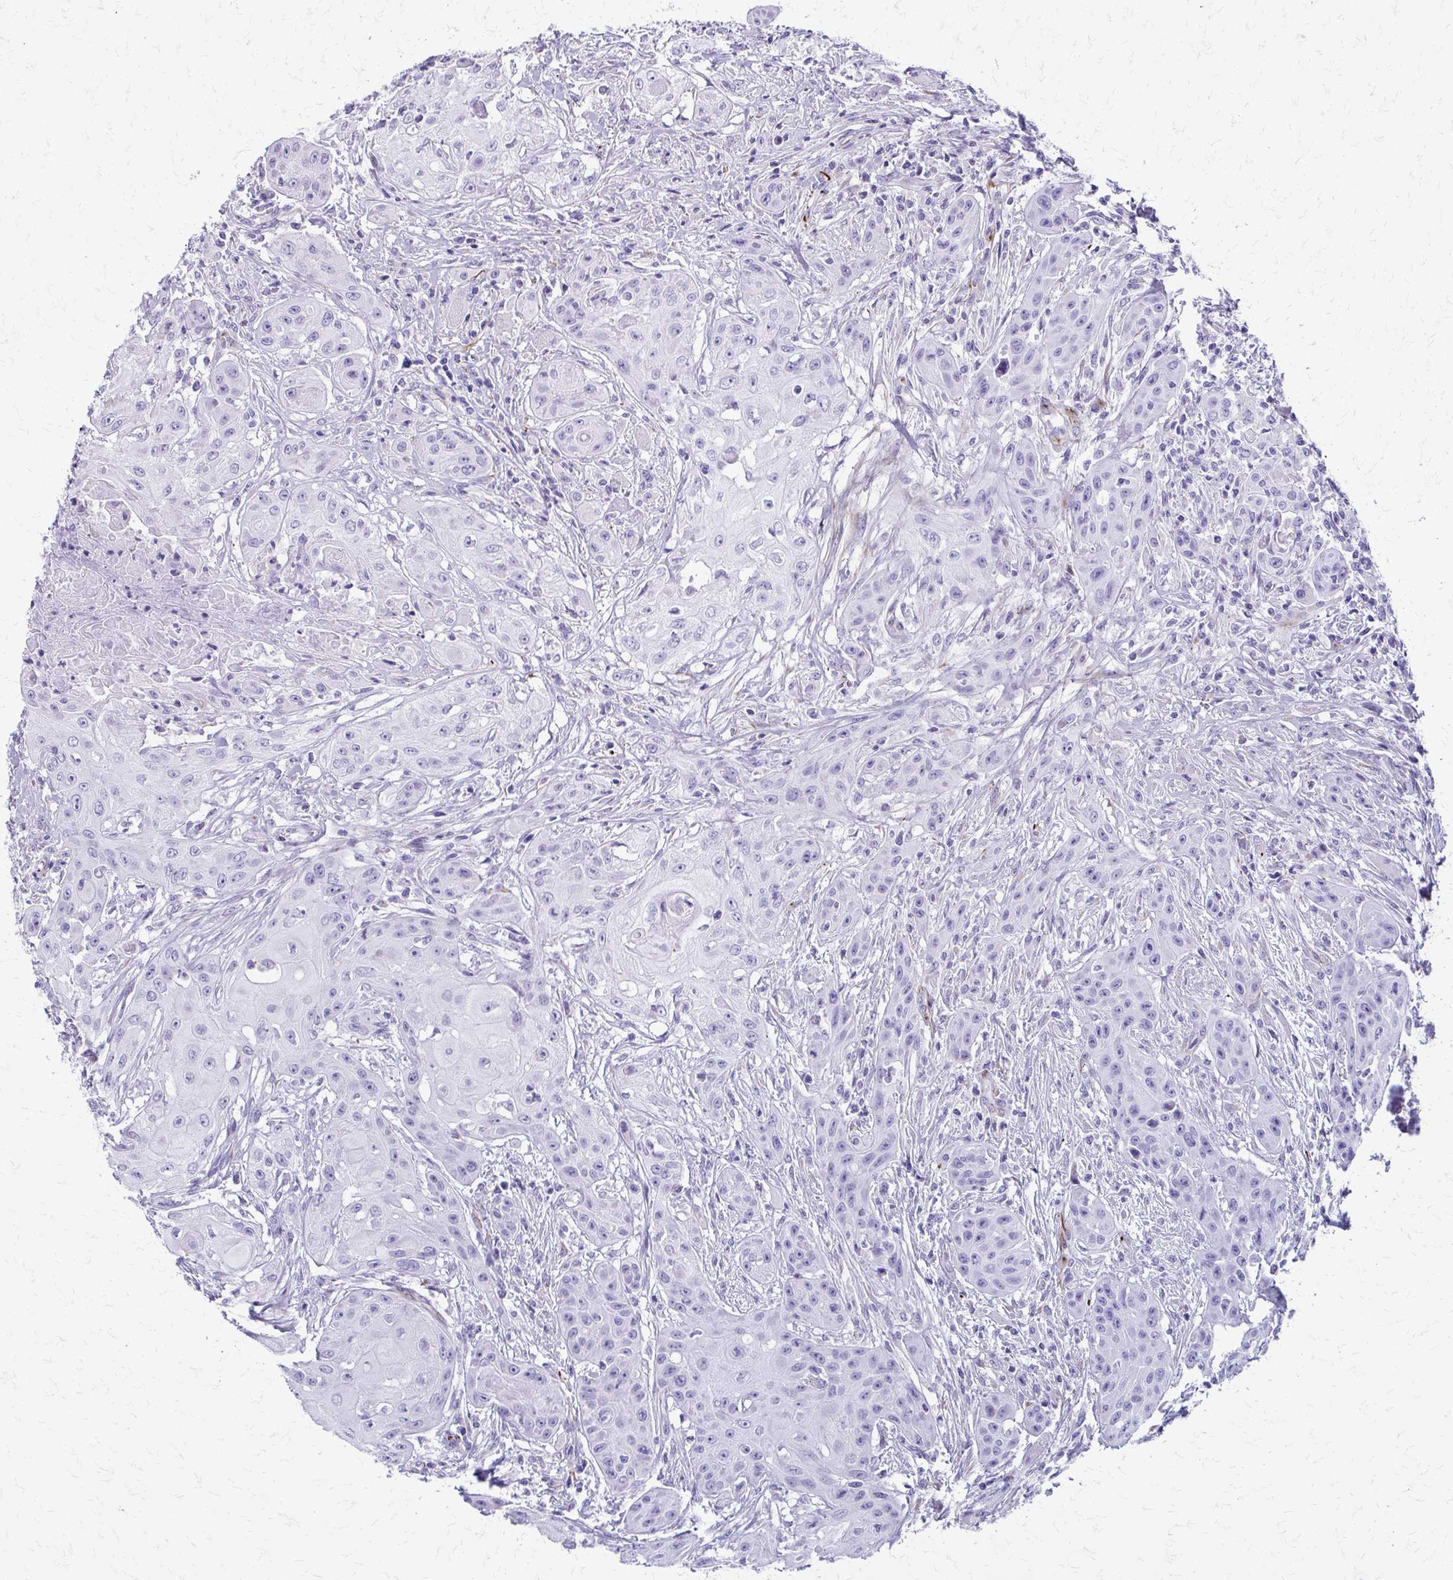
{"staining": {"intensity": "negative", "quantity": "none", "location": "none"}, "tissue": "head and neck cancer", "cell_type": "Tumor cells", "image_type": "cancer", "snomed": [{"axis": "morphology", "description": "Squamous cell carcinoma, NOS"}, {"axis": "topography", "description": "Oral tissue"}, {"axis": "topography", "description": "Head-Neck"}, {"axis": "topography", "description": "Neck, NOS"}], "caption": "Immunohistochemistry (IHC) image of neoplastic tissue: head and neck cancer (squamous cell carcinoma) stained with DAB (3,3'-diaminobenzidine) displays no significant protein positivity in tumor cells. (DAB (3,3'-diaminobenzidine) immunohistochemistry (IHC) visualized using brightfield microscopy, high magnification).", "gene": "TRIM6", "patient": {"sex": "female", "age": 55}}